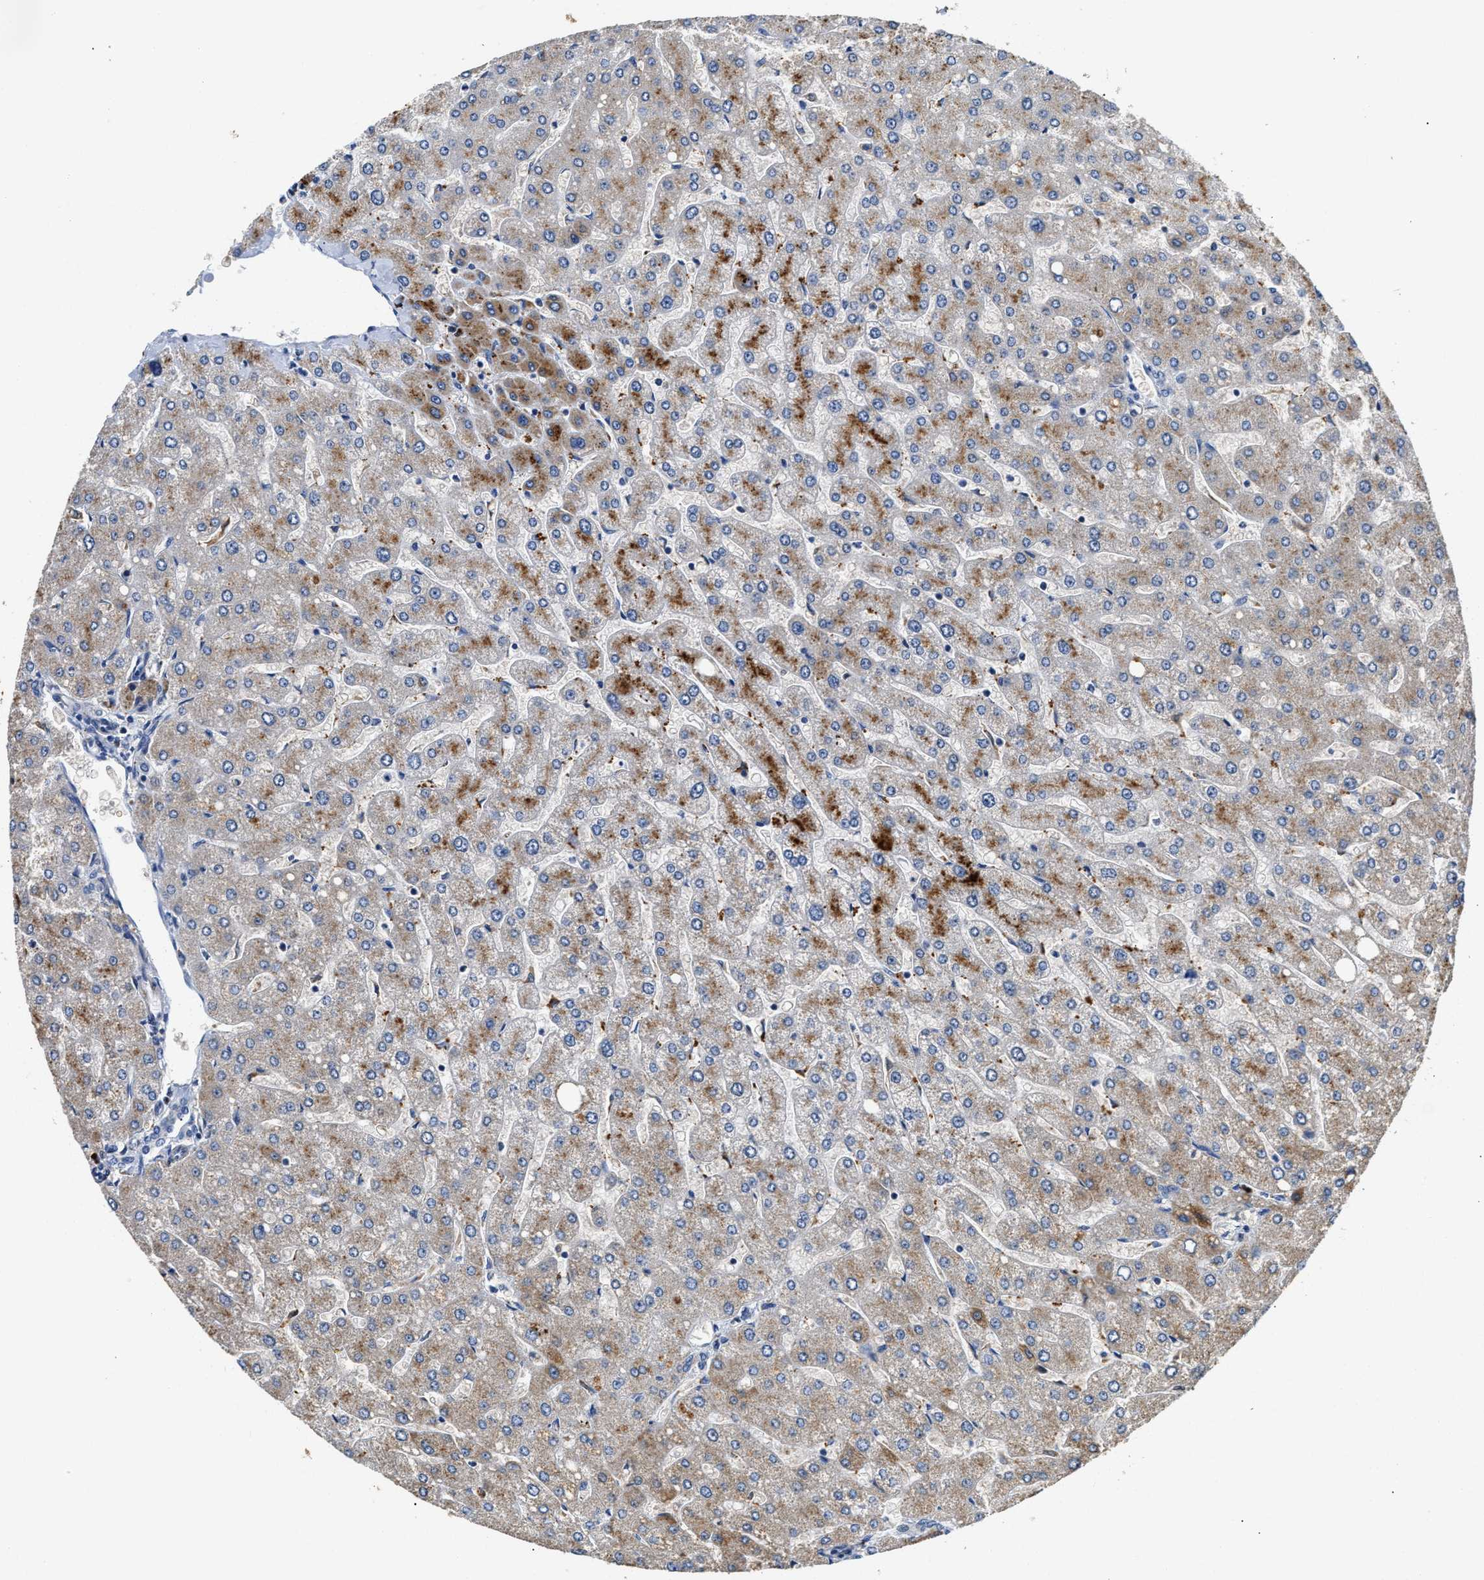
{"staining": {"intensity": "negative", "quantity": "none", "location": "none"}, "tissue": "liver", "cell_type": "Cholangiocytes", "image_type": "normal", "snomed": [{"axis": "morphology", "description": "Normal tissue, NOS"}, {"axis": "topography", "description": "Liver"}], "caption": "Cholangiocytes are negative for protein expression in benign human liver. The staining was performed using DAB to visualize the protein expression in brown, while the nuclei were stained in blue with hematoxylin (Magnification: 20x).", "gene": "ACADVL", "patient": {"sex": "male", "age": 55}}